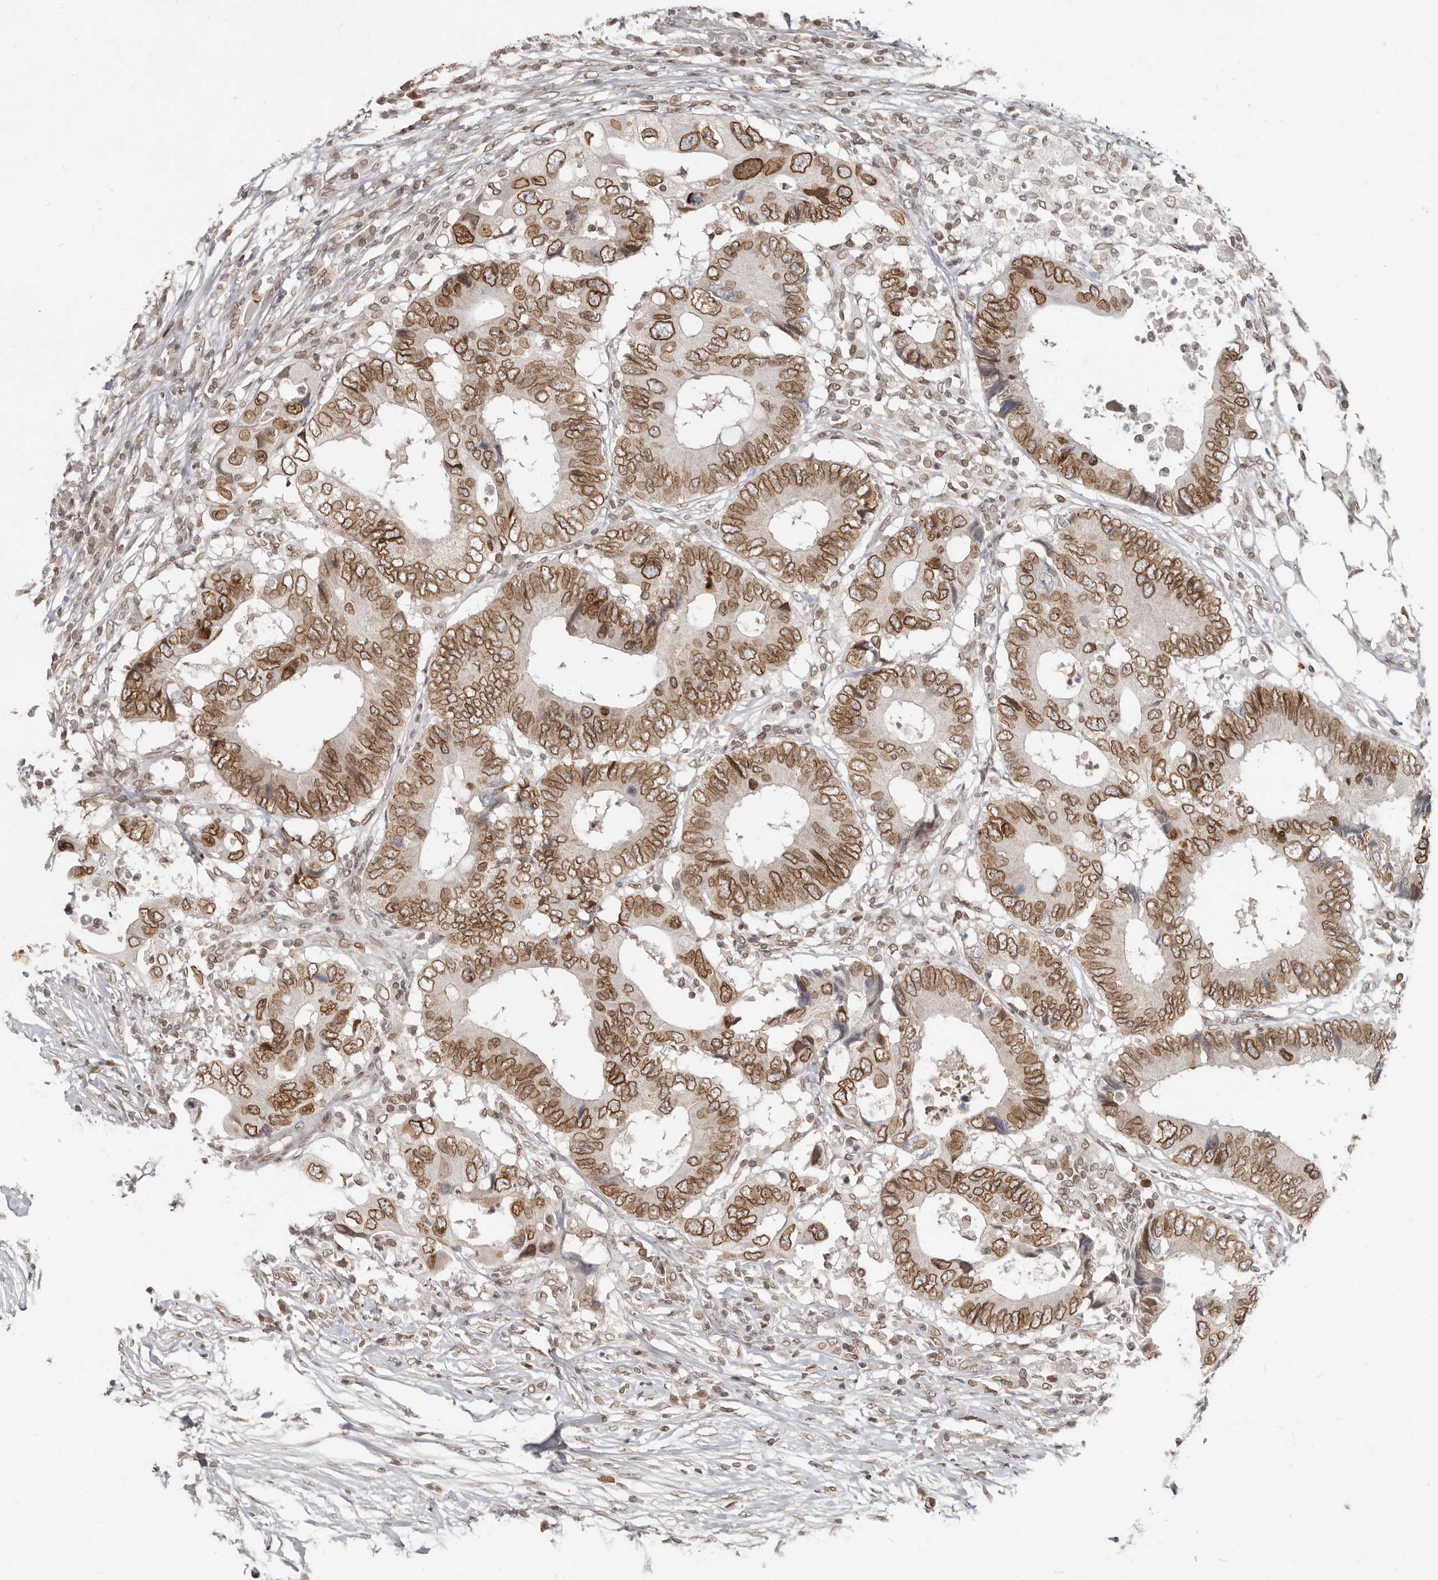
{"staining": {"intensity": "moderate", "quantity": ">75%", "location": "cytoplasmic/membranous,nuclear"}, "tissue": "colorectal cancer", "cell_type": "Tumor cells", "image_type": "cancer", "snomed": [{"axis": "morphology", "description": "Adenocarcinoma, NOS"}, {"axis": "topography", "description": "Colon"}], "caption": "This micrograph exhibits immunohistochemistry (IHC) staining of human colorectal cancer (adenocarcinoma), with medium moderate cytoplasmic/membranous and nuclear expression in approximately >75% of tumor cells.", "gene": "NUP153", "patient": {"sex": "male", "age": 71}}